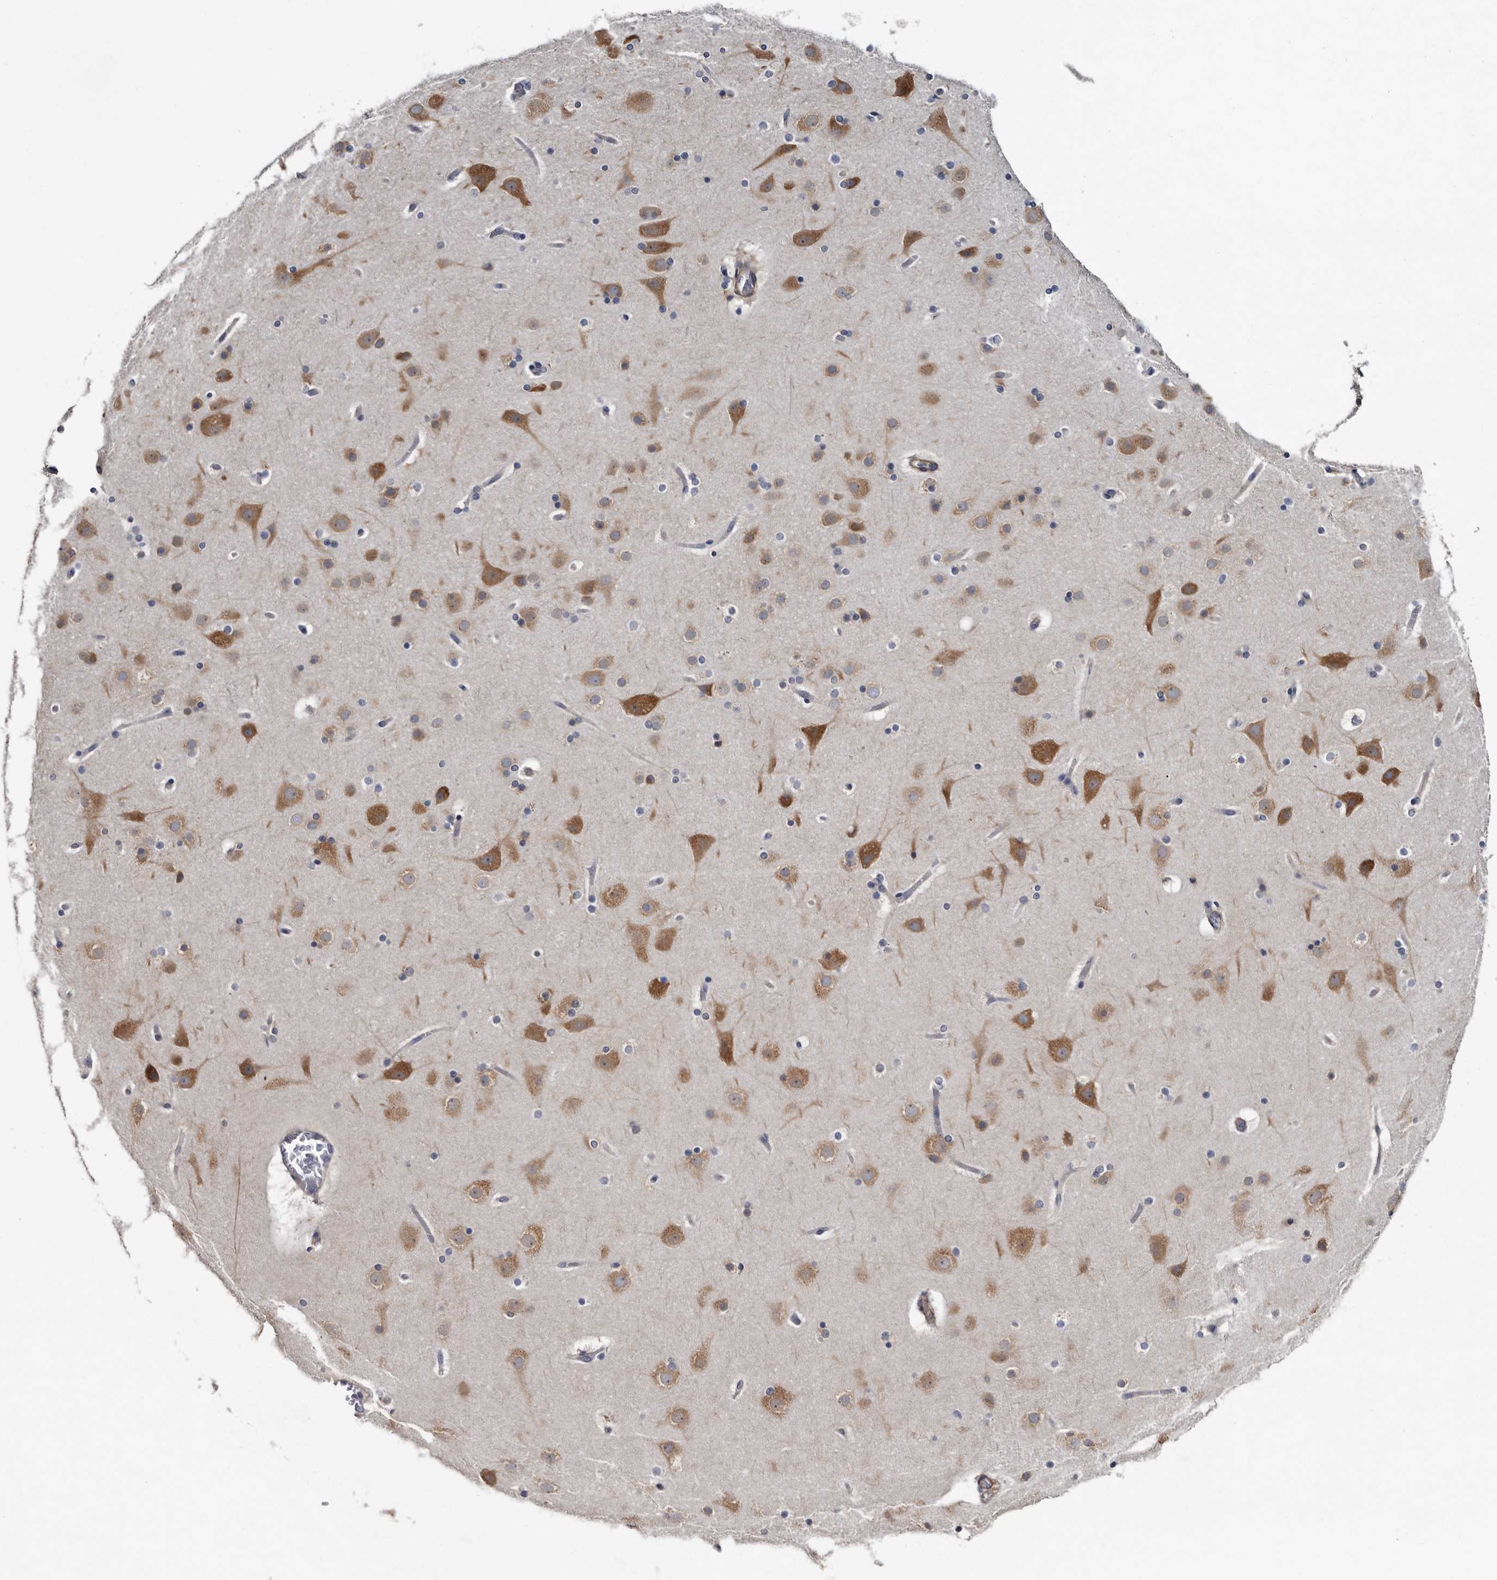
{"staining": {"intensity": "negative", "quantity": "none", "location": "none"}, "tissue": "cerebral cortex", "cell_type": "Endothelial cells", "image_type": "normal", "snomed": [{"axis": "morphology", "description": "Normal tissue, NOS"}, {"axis": "topography", "description": "Cerebral cortex"}], "caption": "A photomicrograph of human cerebral cortex is negative for staining in endothelial cells.", "gene": "IARS1", "patient": {"sex": "male", "age": 57}}